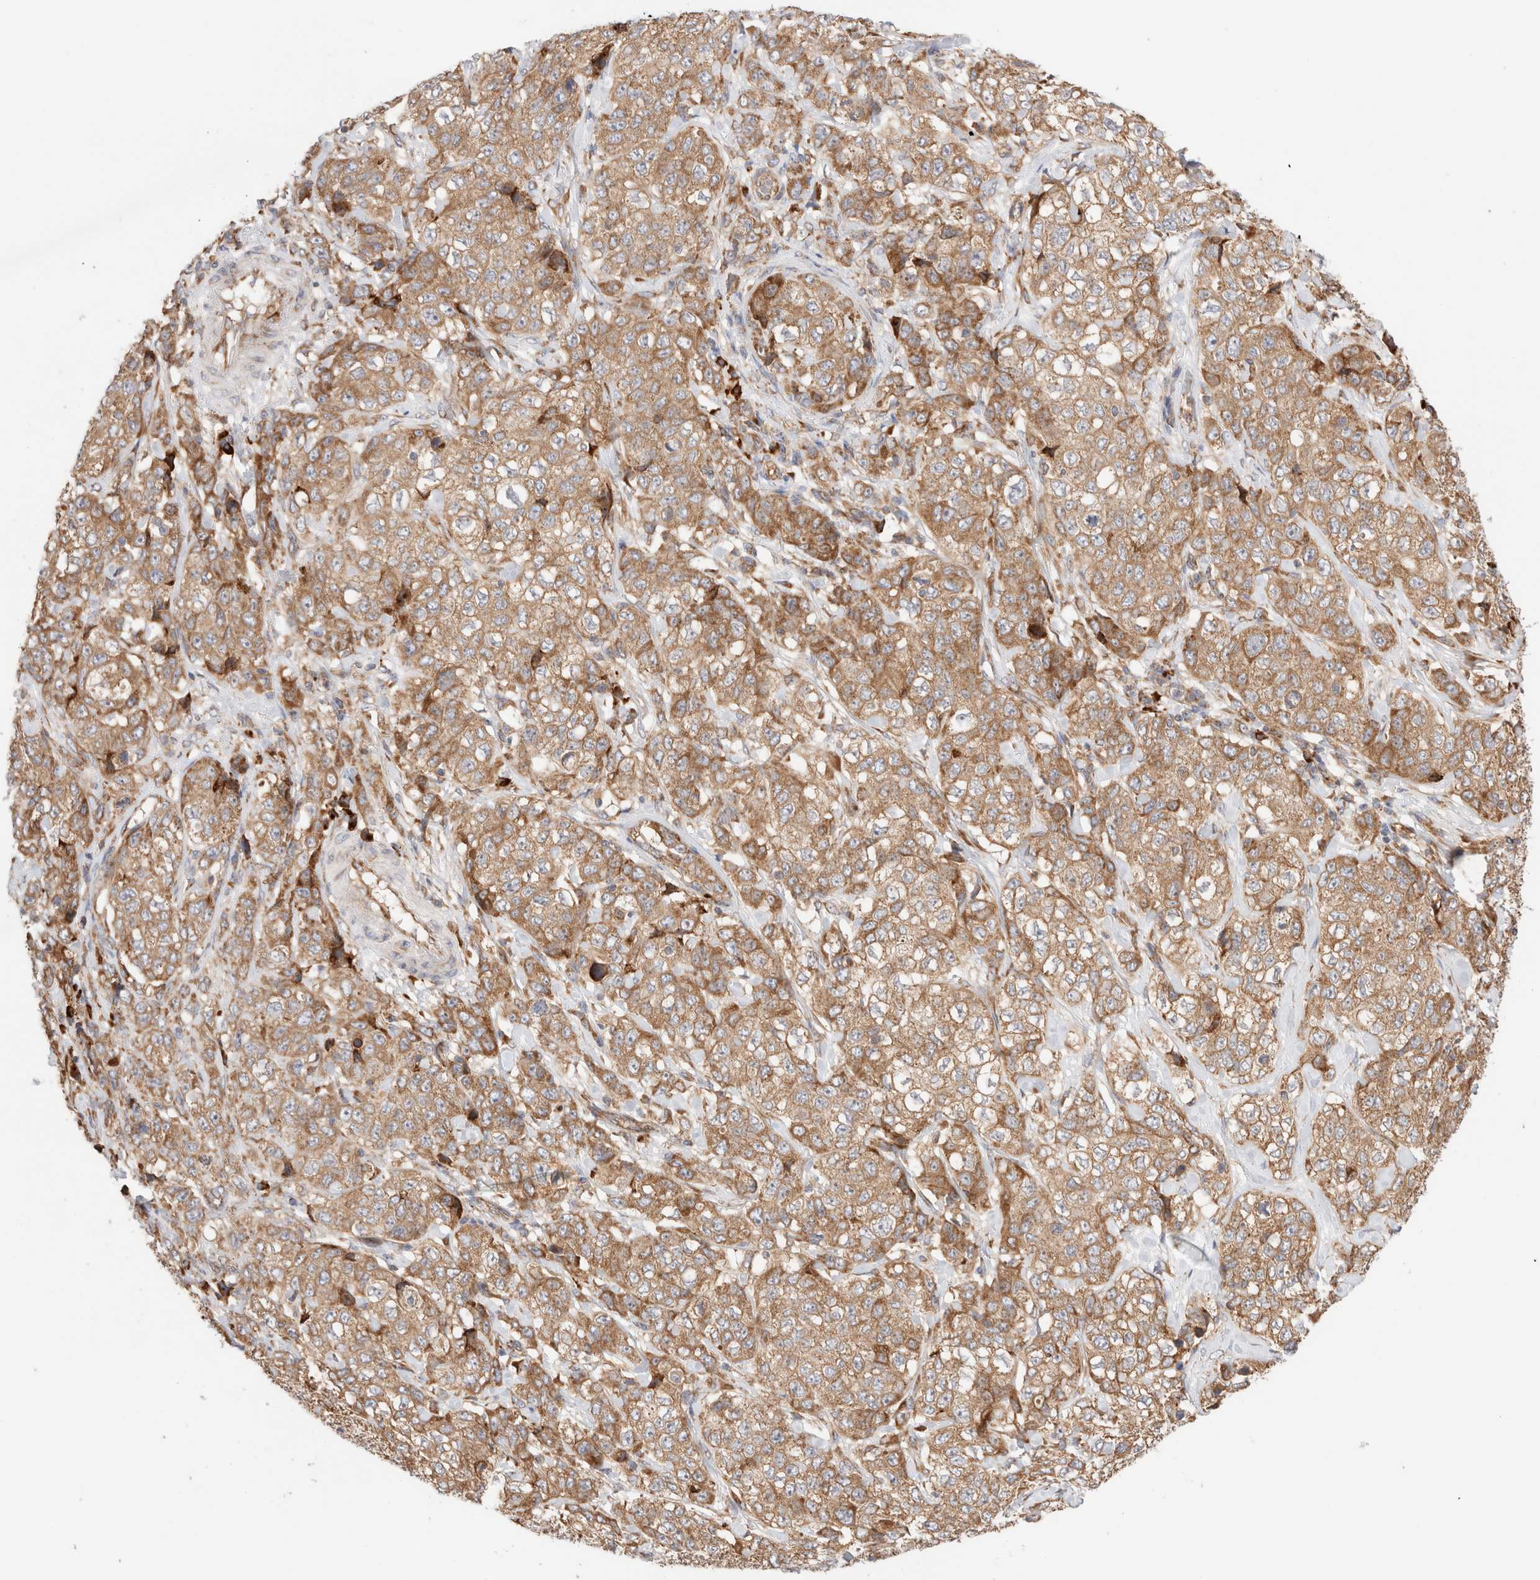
{"staining": {"intensity": "moderate", "quantity": ">75%", "location": "cytoplasmic/membranous"}, "tissue": "stomach cancer", "cell_type": "Tumor cells", "image_type": "cancer", "snomed": [{"axis": "morphology", "description": "Adenocarcinoma, NOS"}, {"axis": "topography", "description": "Stomach"}], "caption": "A brown stain shows moderate cytoplasmic/membranous positivity of a protein in human stomach adenocarcinoma tumor cells.", "gene": "UTS2B", "patient": {"sex": "male", "age": 48}}